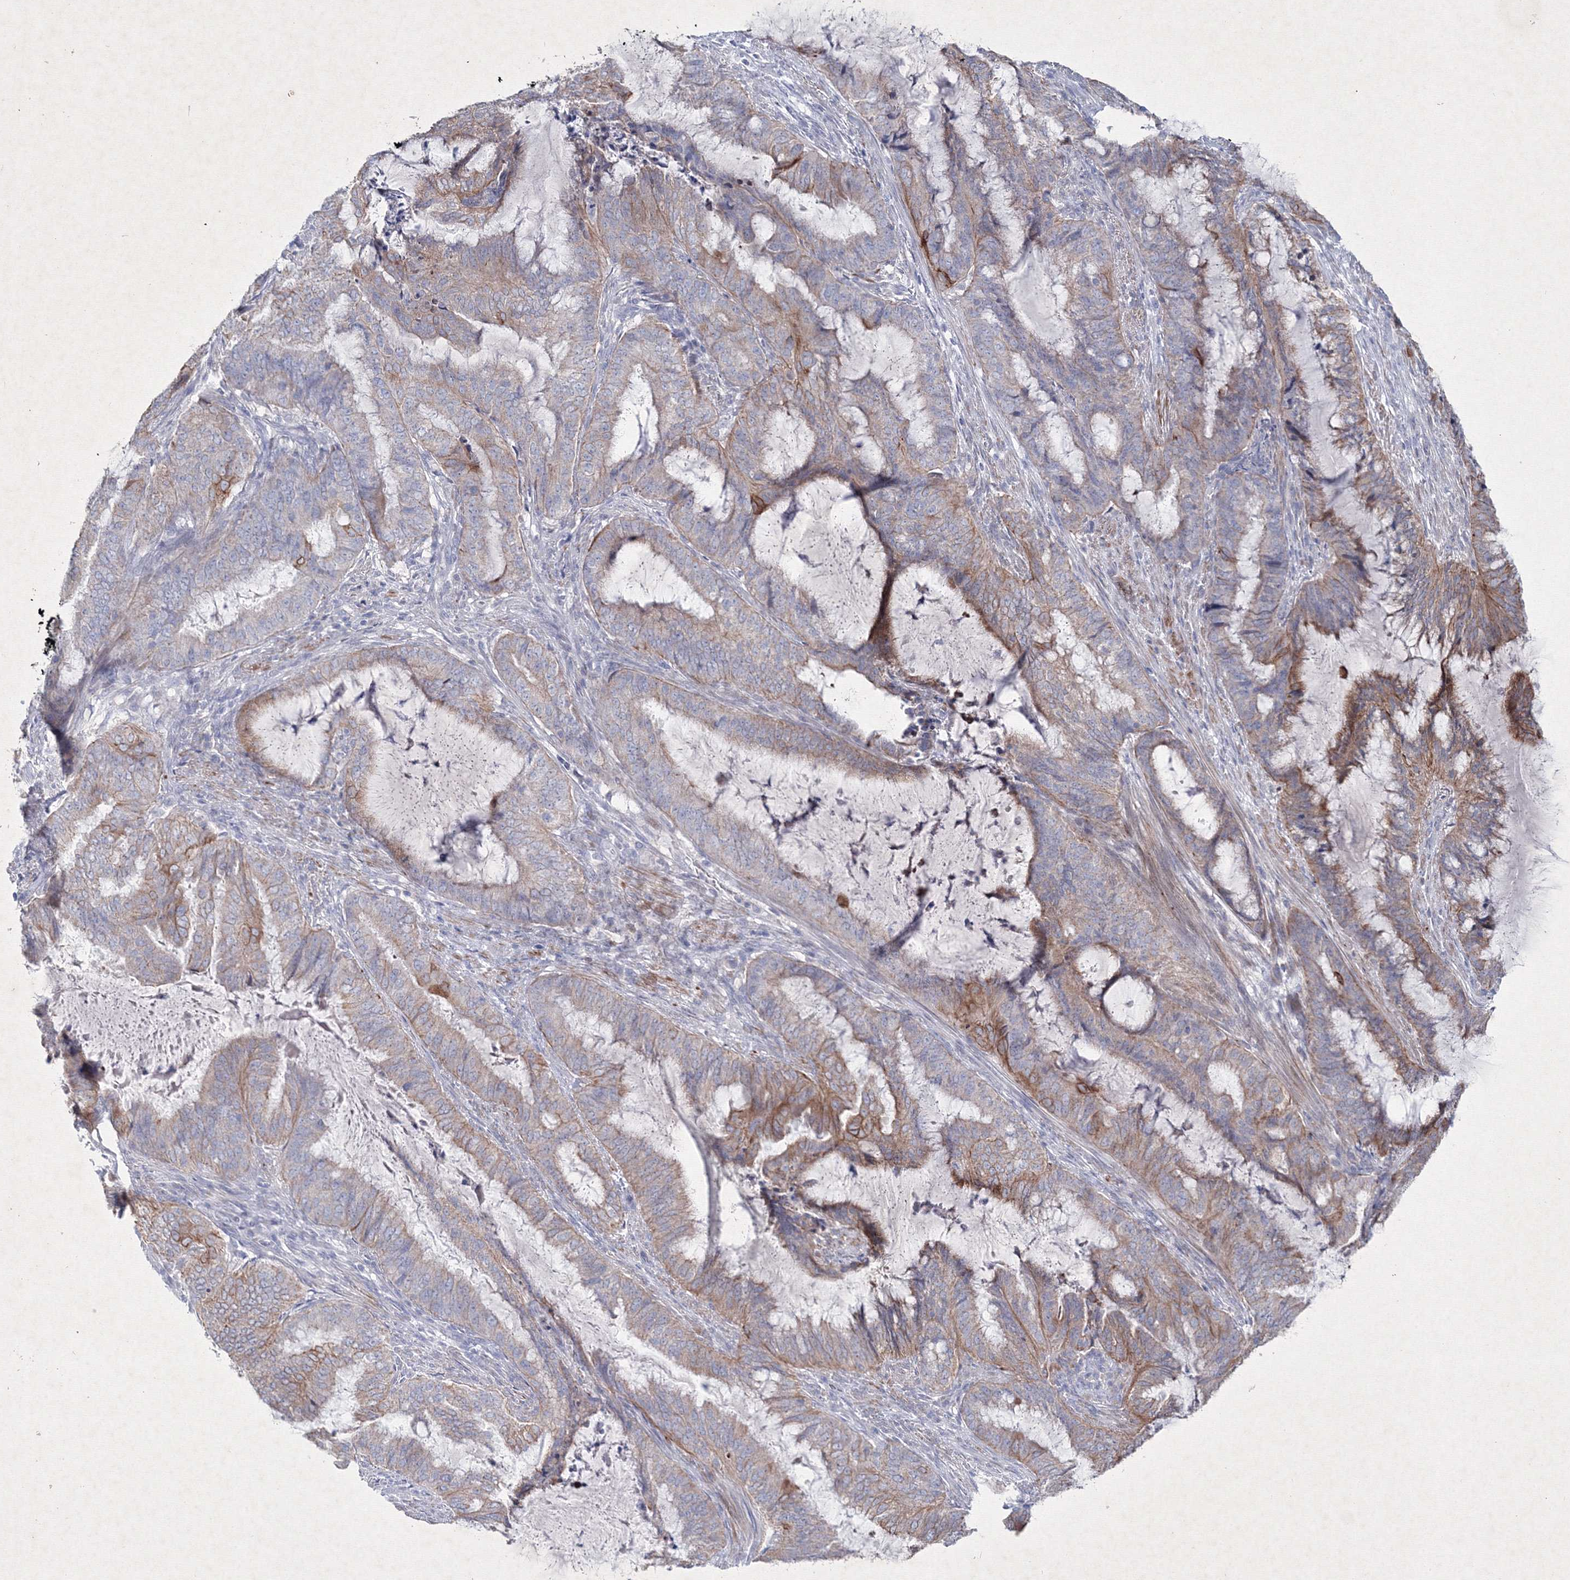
{"staining": {"intensity": "moderate", "quantity": "25%-75%", "location": "cytoplasmic/membranous"}, "tissue": "endometrial cancer", "cell_type": "Tumor cells", "image_type": "cancer", "snomed": [{"axis": "morphology", "description": "Adenocarcinoma, NOS"}, {"axis": "topography", "description": "Endometrium"}], "caption": "Endometrial adenocarcinoma stained with a brown dye demonstrates moderate cytoplasmic/membranous positive positivity in about 25%-75% of tumor cells.", "gene": "SMIM29", "patient": {"sex": "female", "age": 51}}